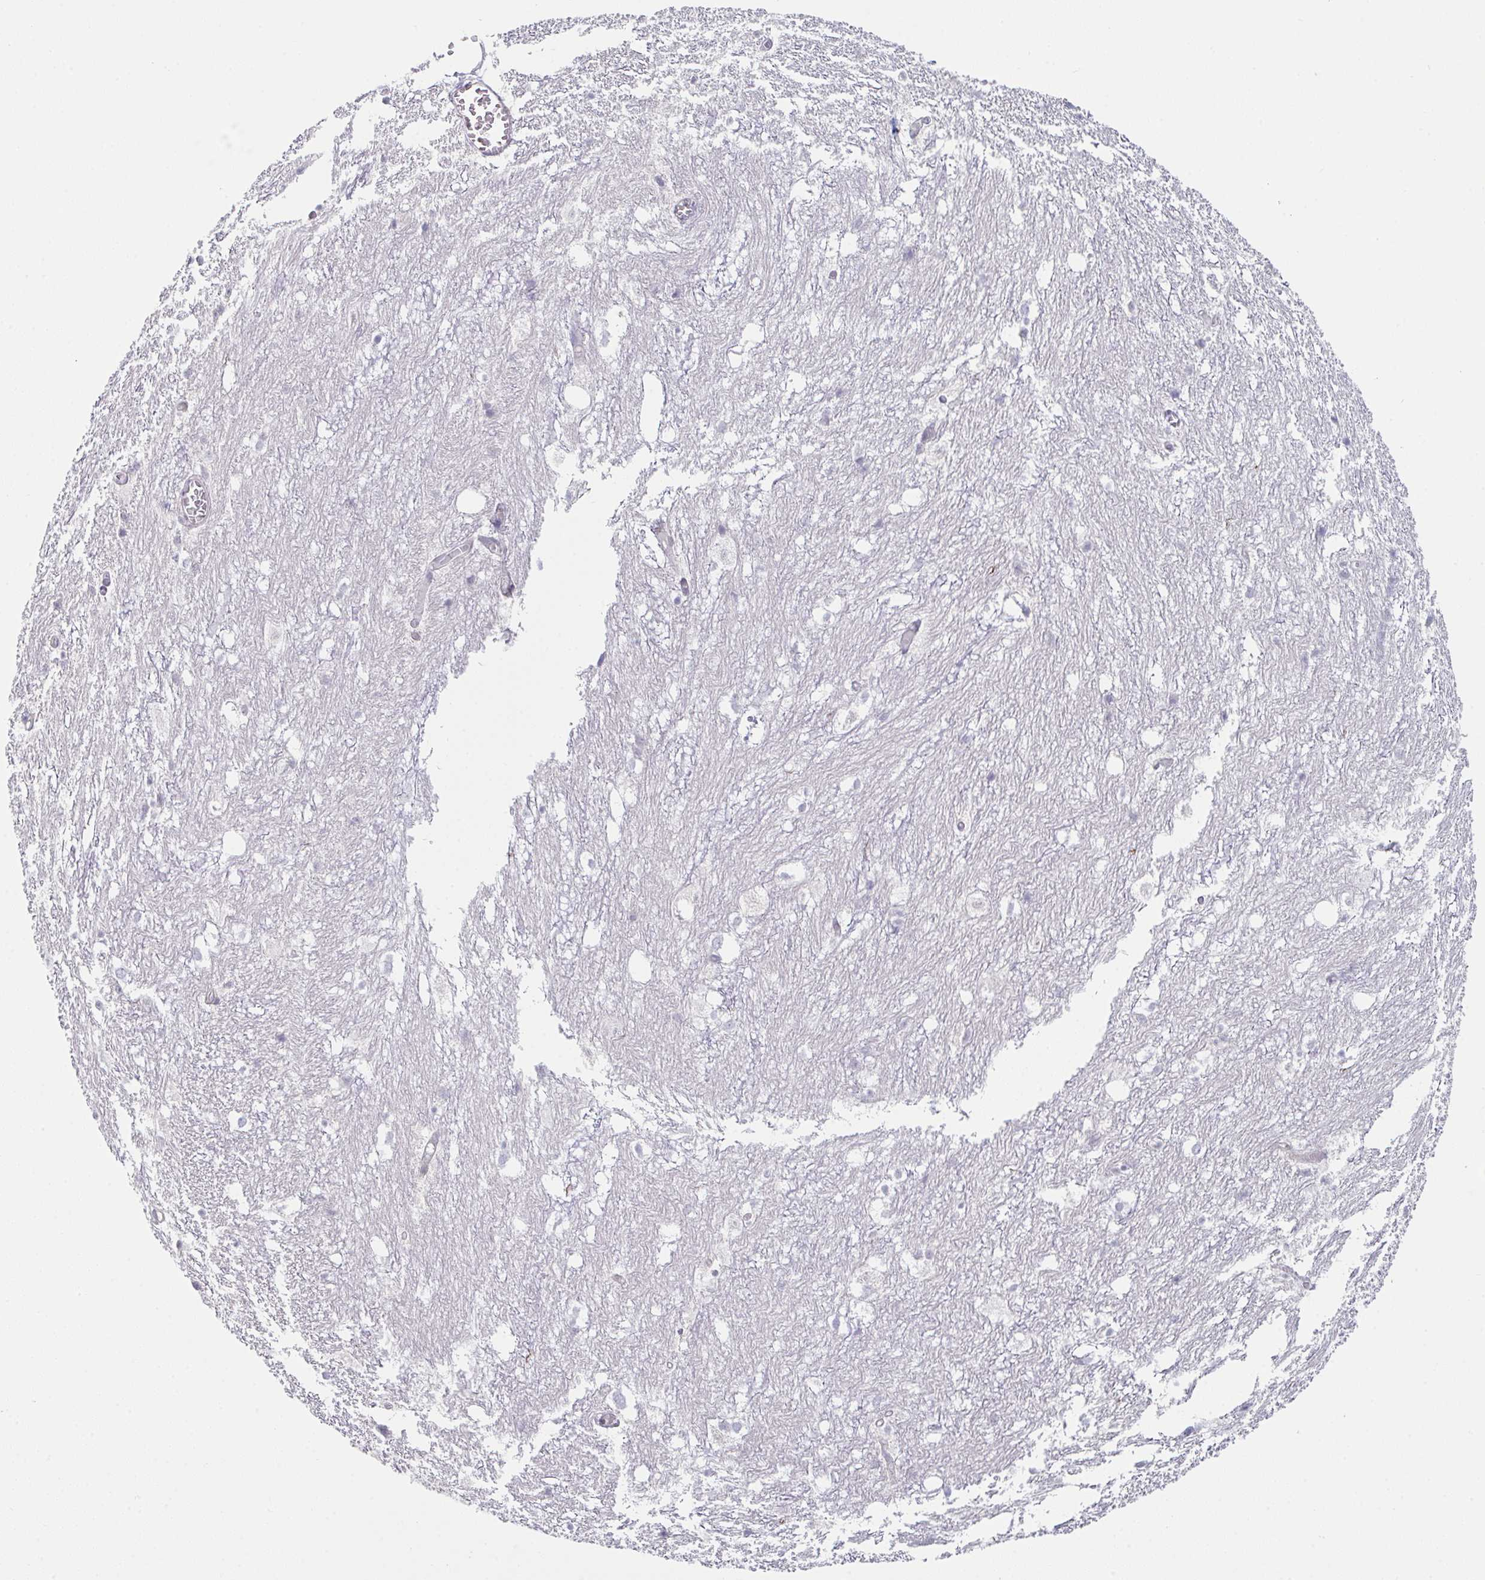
{"staining": {"intensity": "negative", "quantity": "none", "location": "none"}, "tissue": "hippocampus", "cell_type": "Glial cells", "image_type": "normal", "snomed": [{"axis": "morphology", "description": "Normal tissue, NOS"}, {"axis": "topography", "description": "Hippocampus"}], "caption": "This is an immunohistochemistry histopathology image of benign hippocampus. There is no staining in glial cells.", "gene": "ZNF214", "patient": {"sex": "female", "age": 52}}